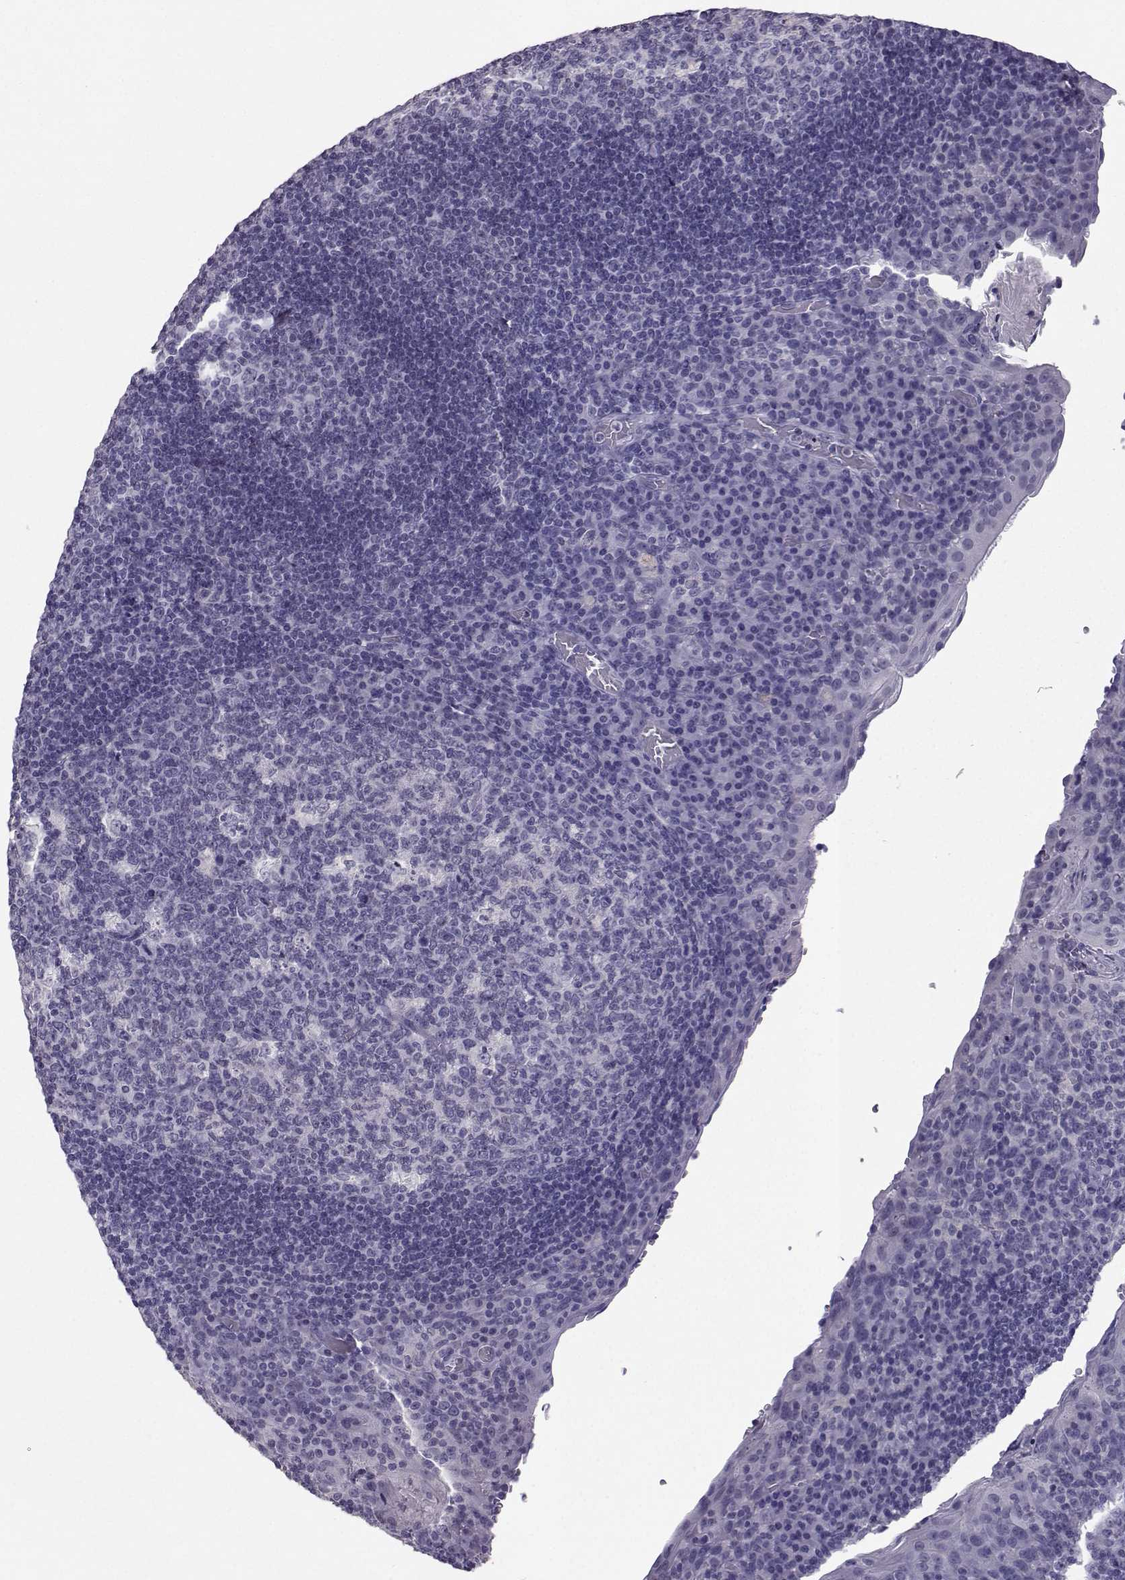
{"staining": {"intensity": "negative", "quantity": "none", "location": "none"}, "tissue": "tonsil", "cell_type": "Germinal center cells", "image_type": "normal", "snomed": [{"axis": "morphology", "description": "Normal tissue, NOS"}, {"axis": "topography", "description": "Tonsil"}], "caption": "The IHC image has no significant staining in germinal center cells of tonsil.", "gene": "TBR1", "patient": {"sex": "male", "age": 17}}